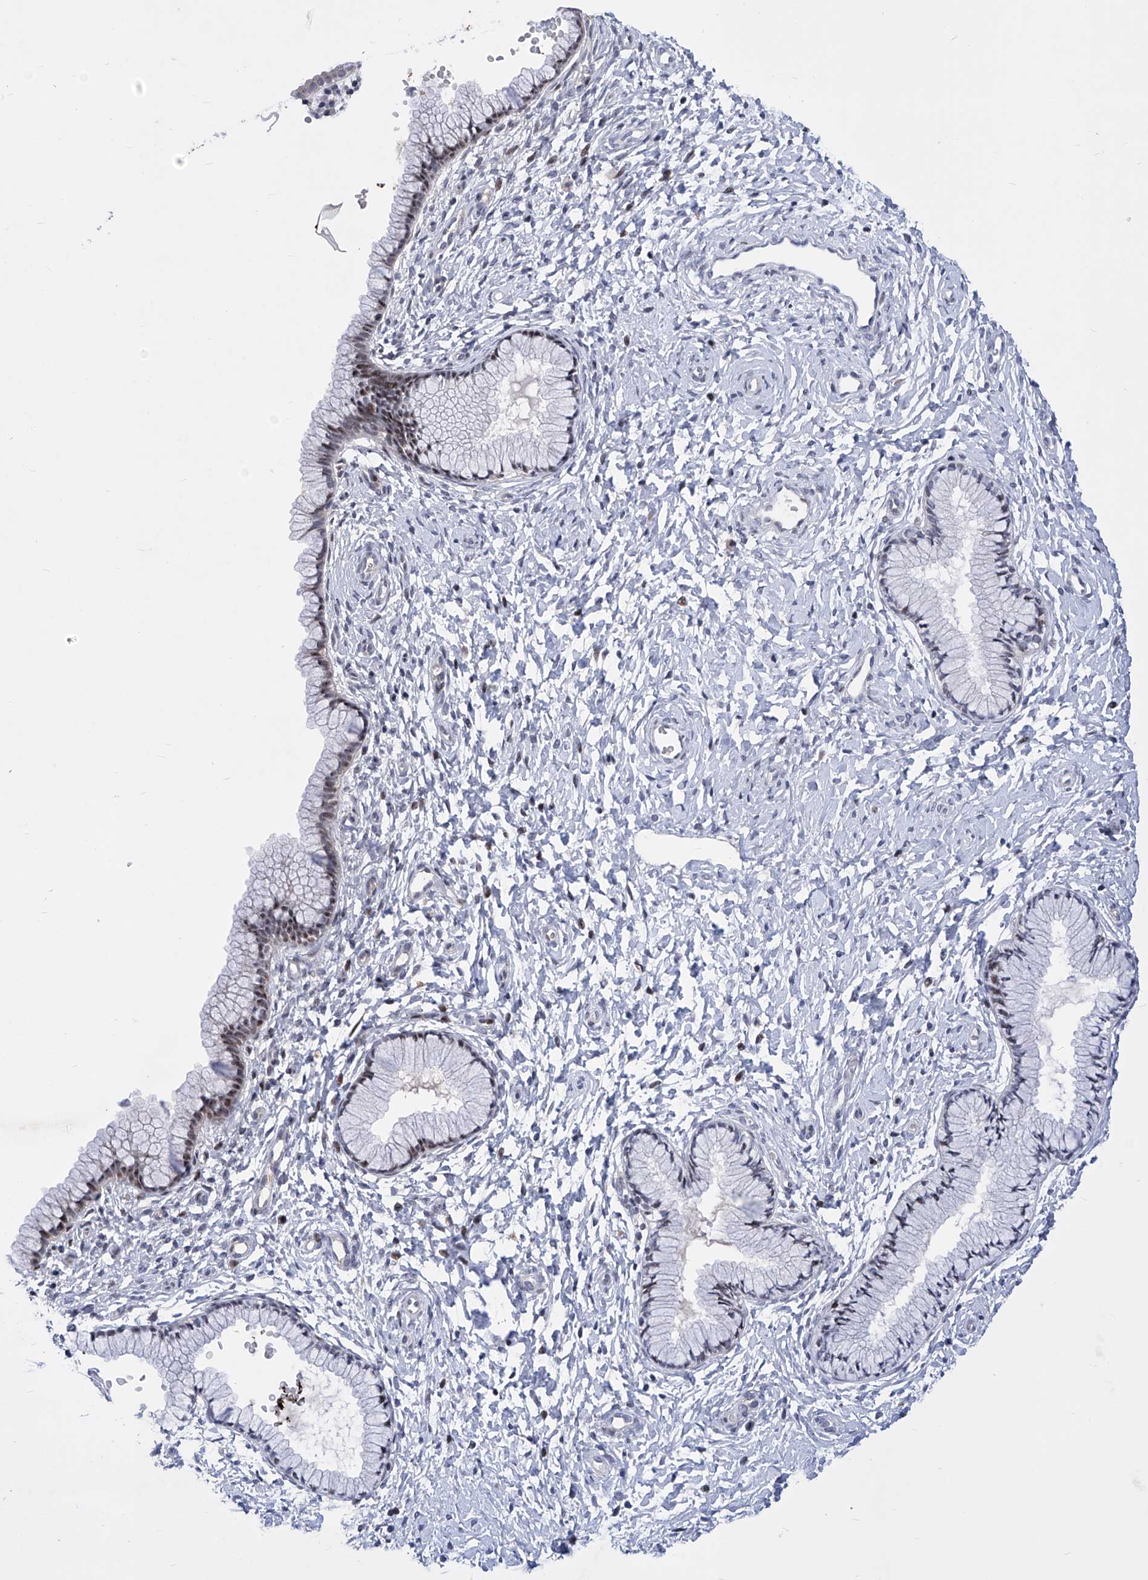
{"staining": {"intensity": "moderate", "quantity": "25%-75%", "location": "nuclear"}, "tissue": "cervix", "cell_type": "Glandular cells", "image_type": "normal", "snomed": [{"axis": "morphology", "description": "Normal tissue, NOS"}, {"axis": "topography", "description": "Cervix"}], "caption": "Protein staining of unremarkable cervix exhibits moderate nuclear staining in about 25%-75% of glandular cells. (Stains: DAB in brown, nuclei in blue, Microscopy: brightfield microscopy at high magnification).", "gene": "NUFIP1", "patient": {"sex": "female", "age": 33}}